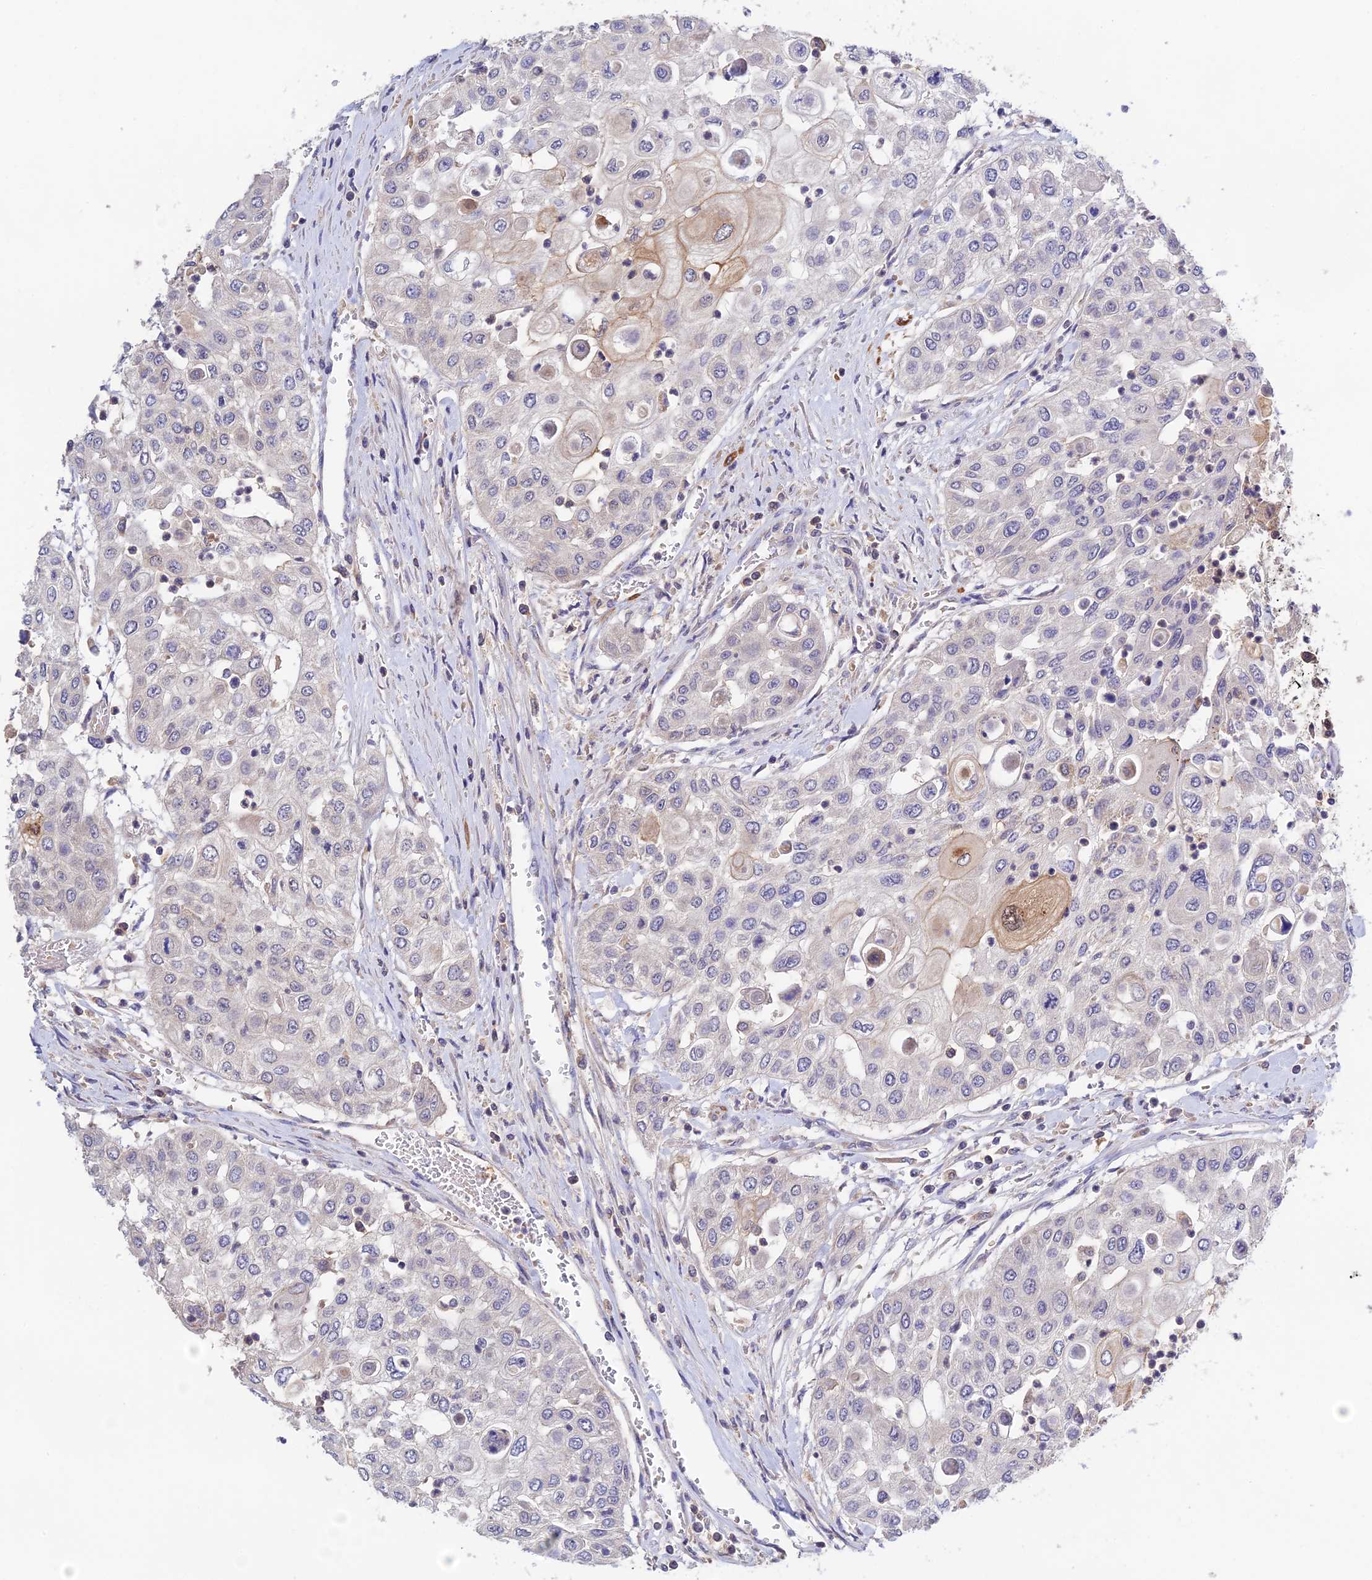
{"staining": {"intensity": "negative", "quantity": "none", "location": "none"}, "tissue": "urothelial cancer", "cell_type": "Tumor cells", "image_type": "cancer", "snomed": [{"axis": "morphology", "description": "Urothelial carcinoma, High grade"}, {"axis": "topography", "description": "Urinary bladder"}], "caption": "Urothelial cancer stained for a protein using immunohistochemistry (IHC) displays no positivity tumor cells.", "gene": "CWH43", "patient": {"sex": "female", "age": 79}}